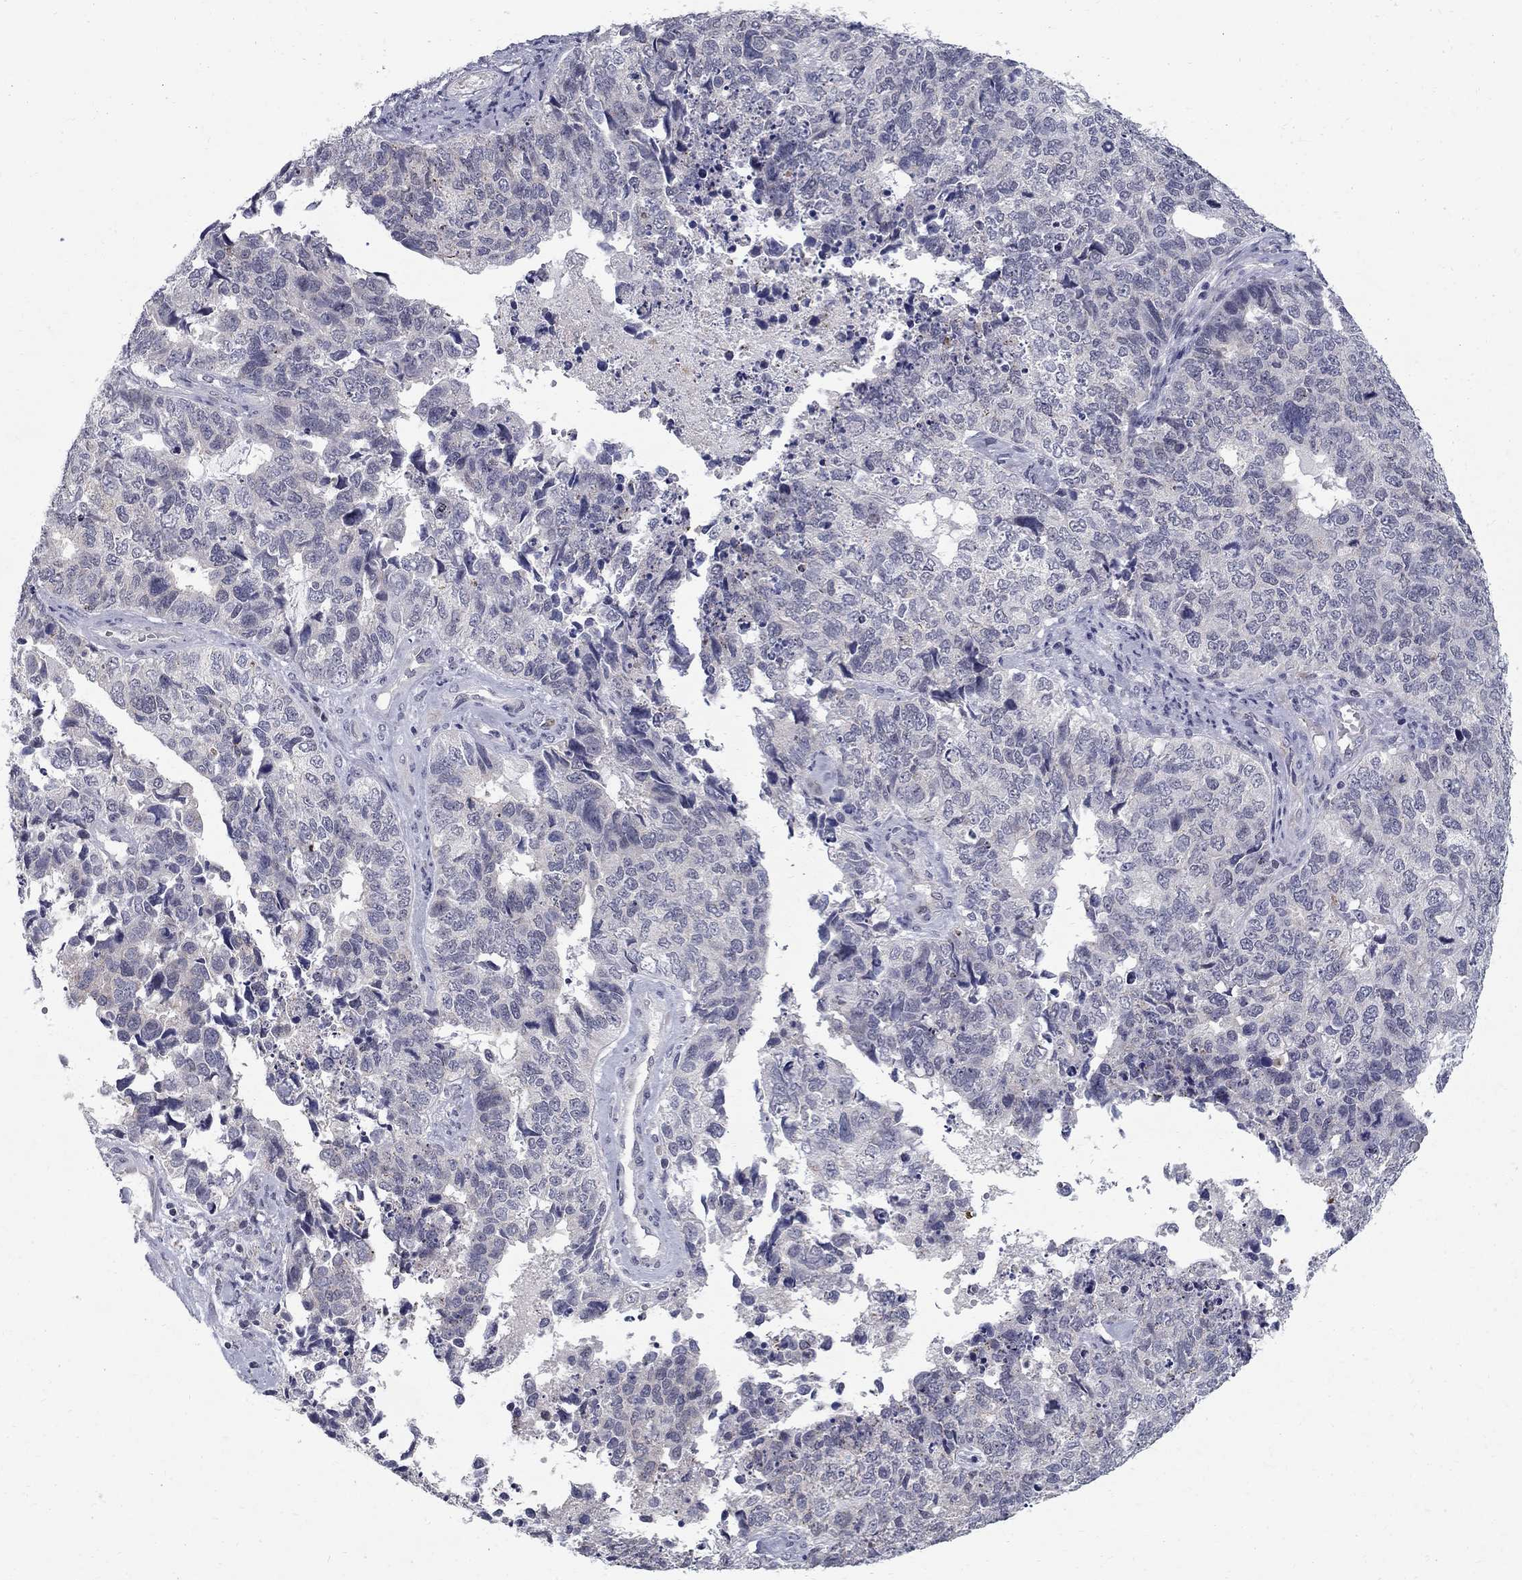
{"staining": {"intensity": "negative", "quantity": "none", "location": "none"}, "tissue": "cervical cancer", "cell_type": "Tumor cells", "image_type": "cancer", "snomed": [{"axis": "morphology", "description": "Squamous cell carcinoma, NOS"}, {"axis": "topography", "description": "Cervix"}], "caption": "IHC micrograph of neoplastic tissue: cervical cancer (squamous cell carcinoma) stained with DAB (3,3'-diaminobenzidine) exhibits no significant protein positivity in tumor cells.", "gene": "CLIC6", "patient": {"sex": "female", "age": 63}}